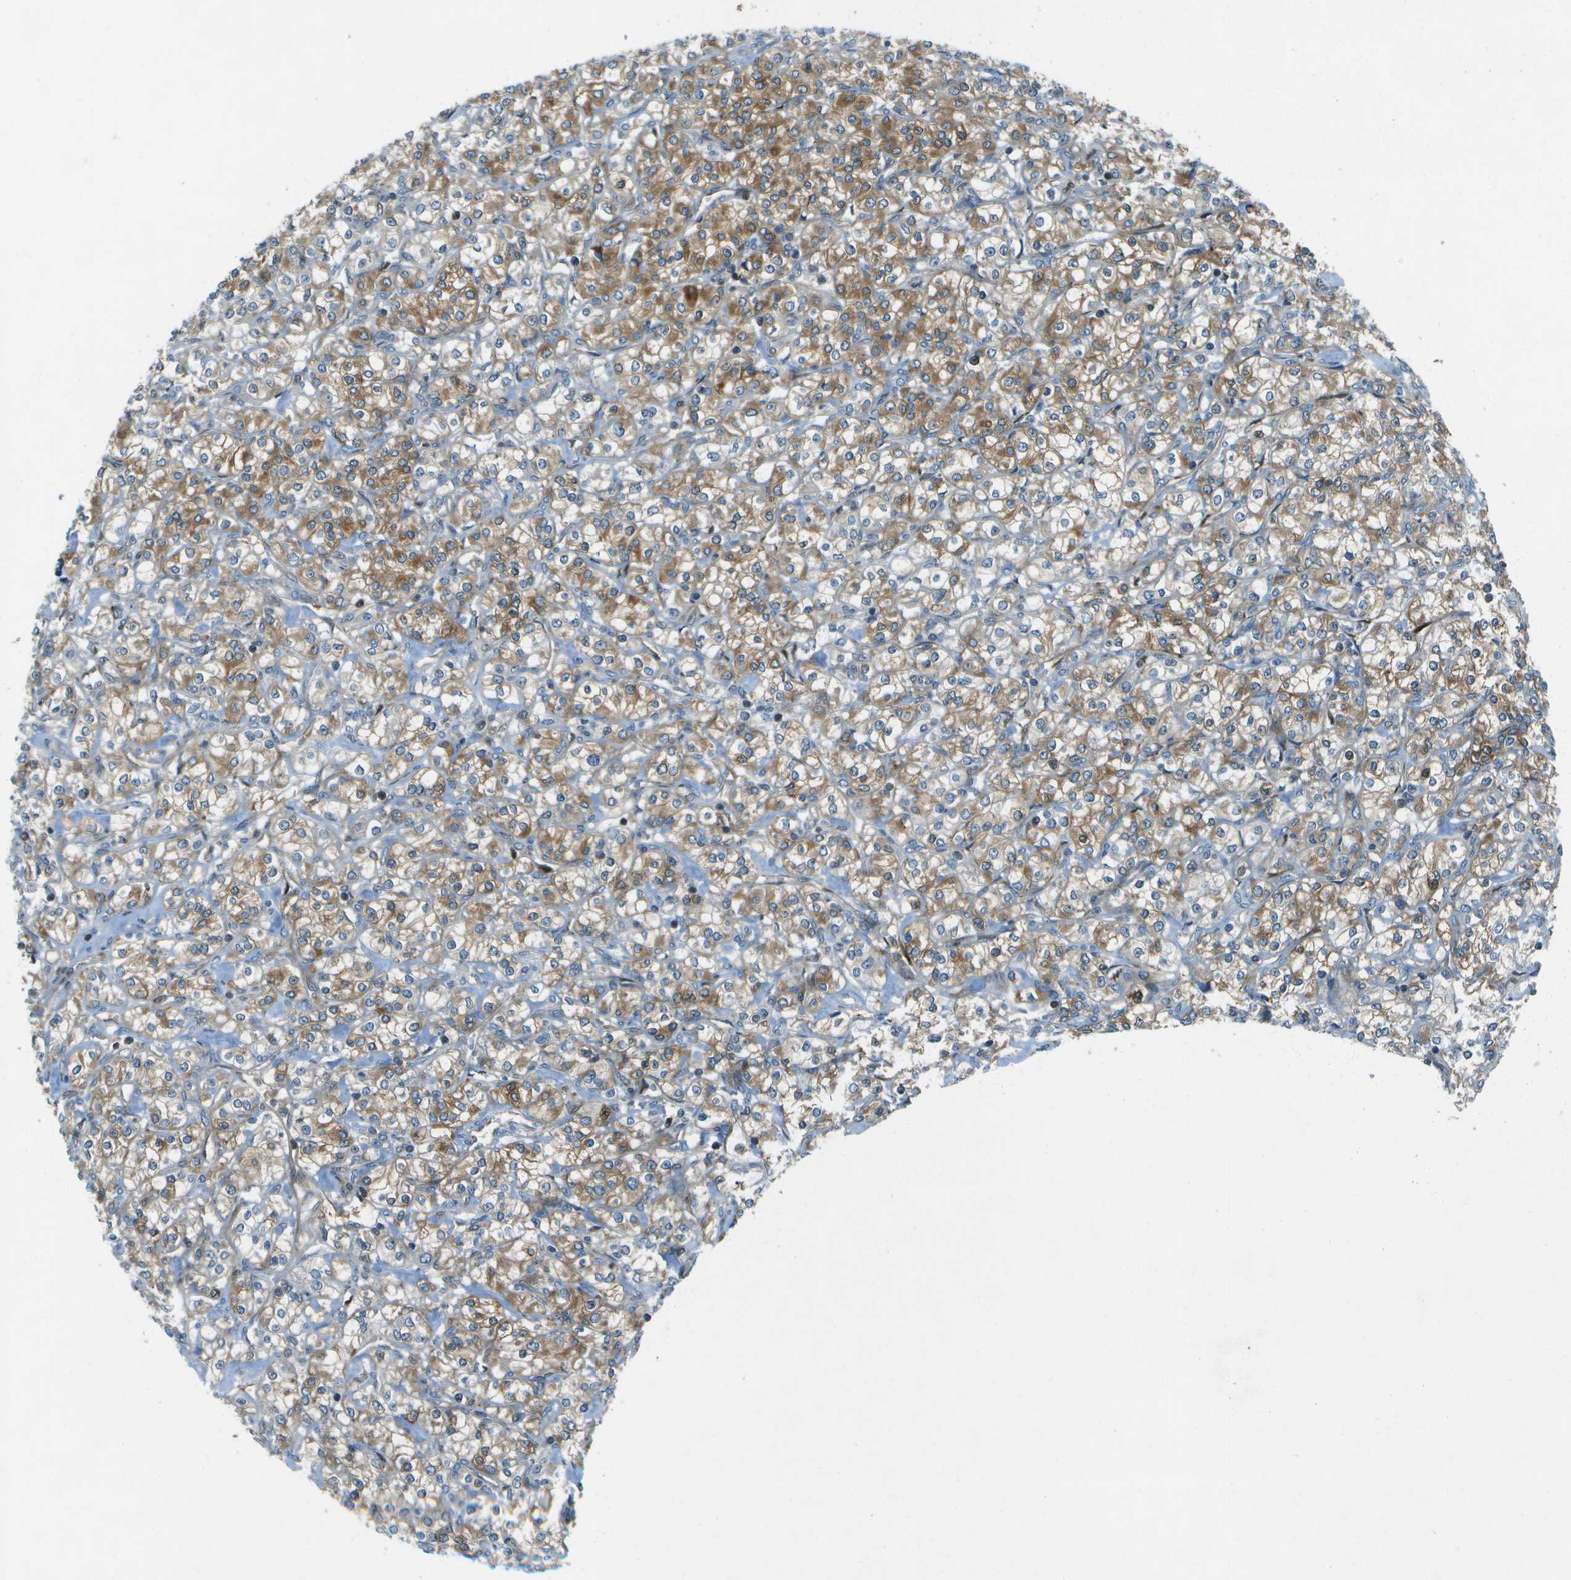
{"staining": {"intensity": "moderate", "quantity": ">75%", "location": "cytoplasmic/membranous"}, "tissue": "renal cancer", "cell_type": "Tumor cells", "image_type": "cancer", "snomed": [{"axis": "morphology", "description": "Adenocarcinoma, NOS"}, {"axis": "topography", "description": "Kidney"}], "caption": "Immunohistochemistry (DAB (3,3'-diaminobenzidine)) staining of renal adenocarcinoma reveals moderate cytoplasmic/membranous protein expression in about >75% of tumor cells.", "gene": "TMEM19", "patient": {"sex": "male", "age": 77}}